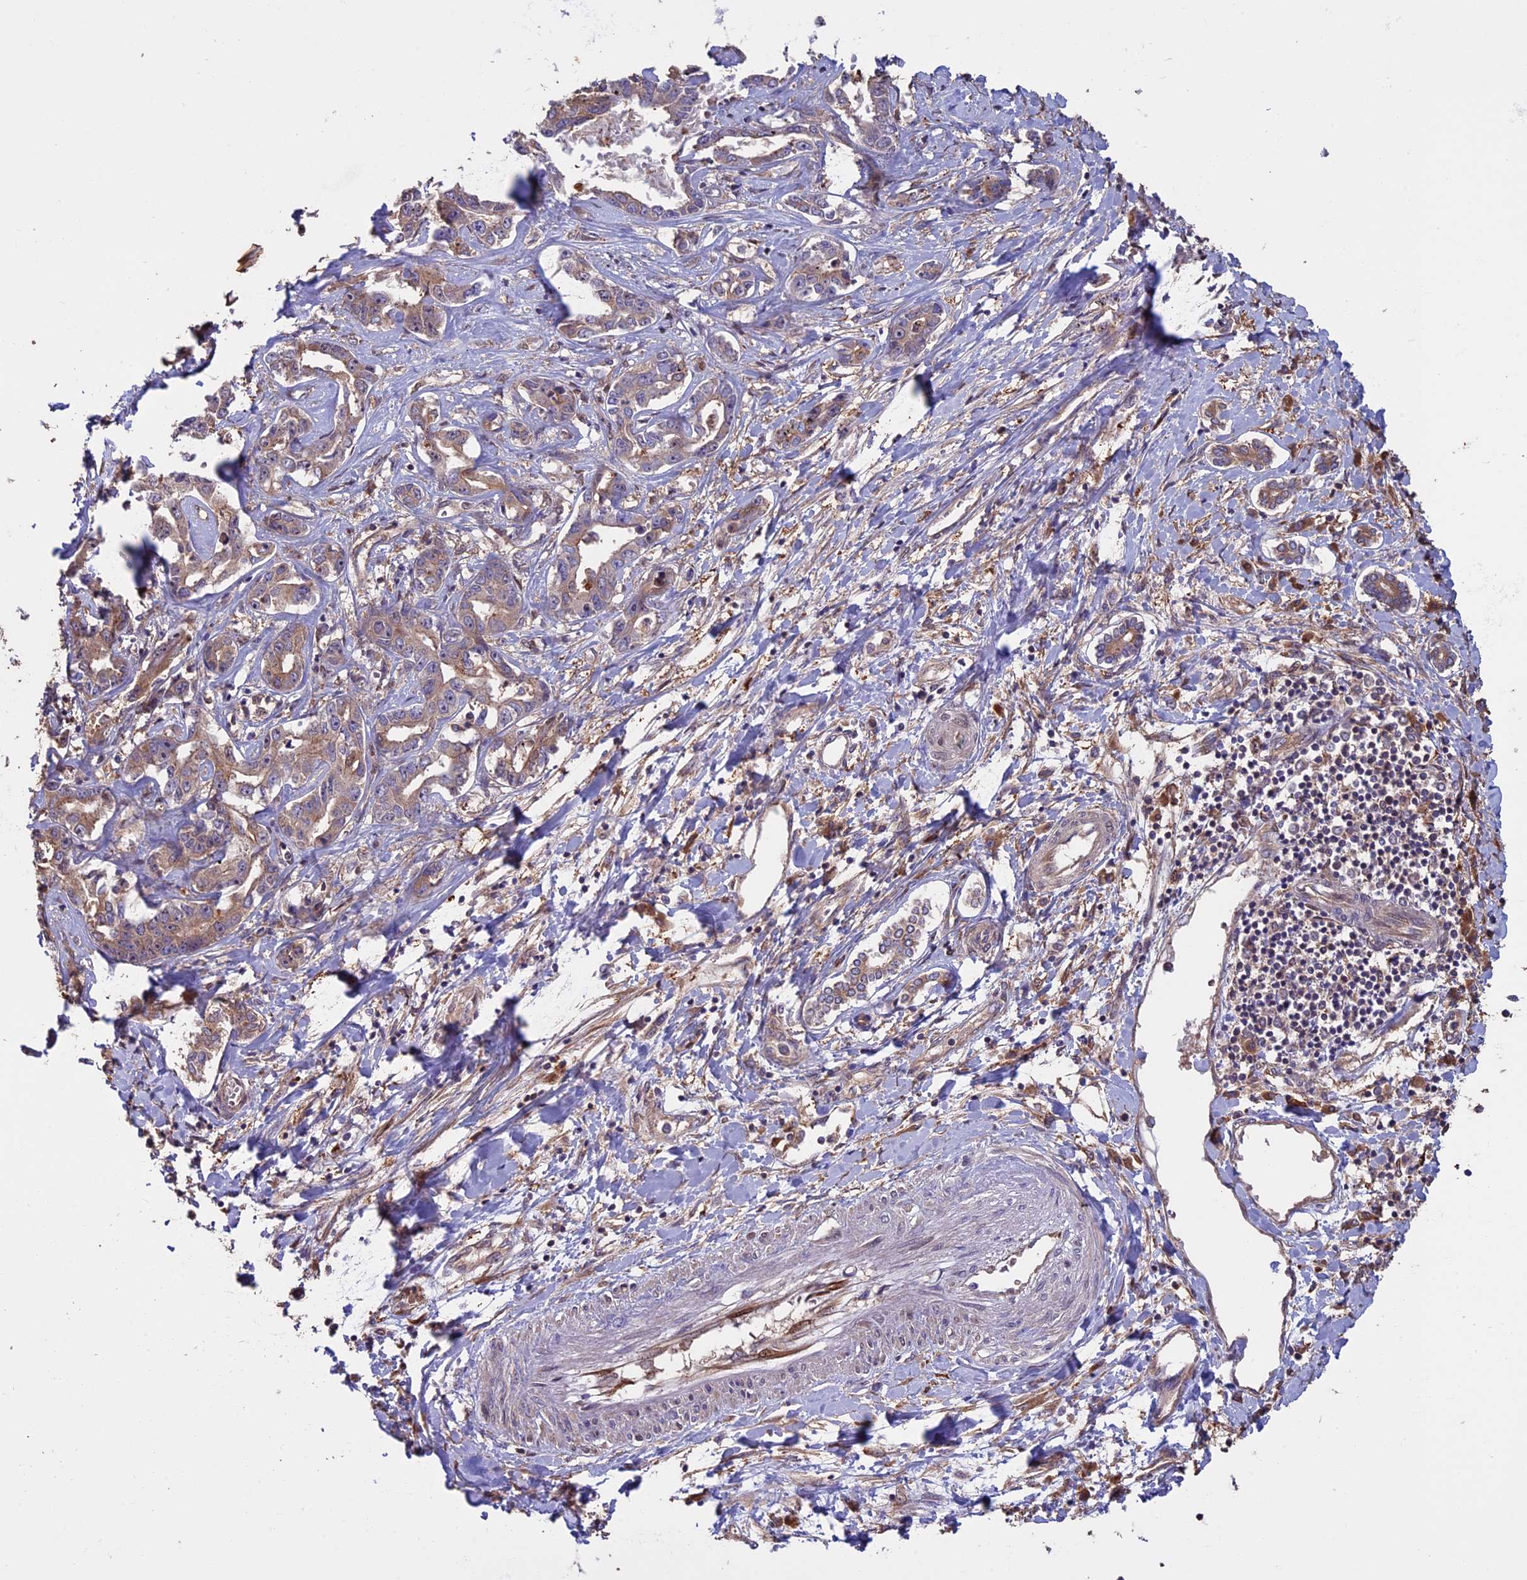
{"staining": {"intensity": "weak", "quantity": ">75%", "location": "cytoplasmic/membranous"}, "tissue": "liver cancer", "cell_type": "Tumor cells", "image_type": "cancer", "snomed": [{"axis": "morphology", "description": "Cholangiocarcinoma"}, {"axis": "topography", "description": "Liver"}], "caption": "Liver cancer (cholangiocarcinoma) tissue shows weak cytoplasmic/membranous staining in about >75% of tumor cells, visualized by immunohistochemistry. (IHC, brightfield microscopy, high magnification).", "gene": "VWA3A", "patient": {"sex": "male", "age": 59}}